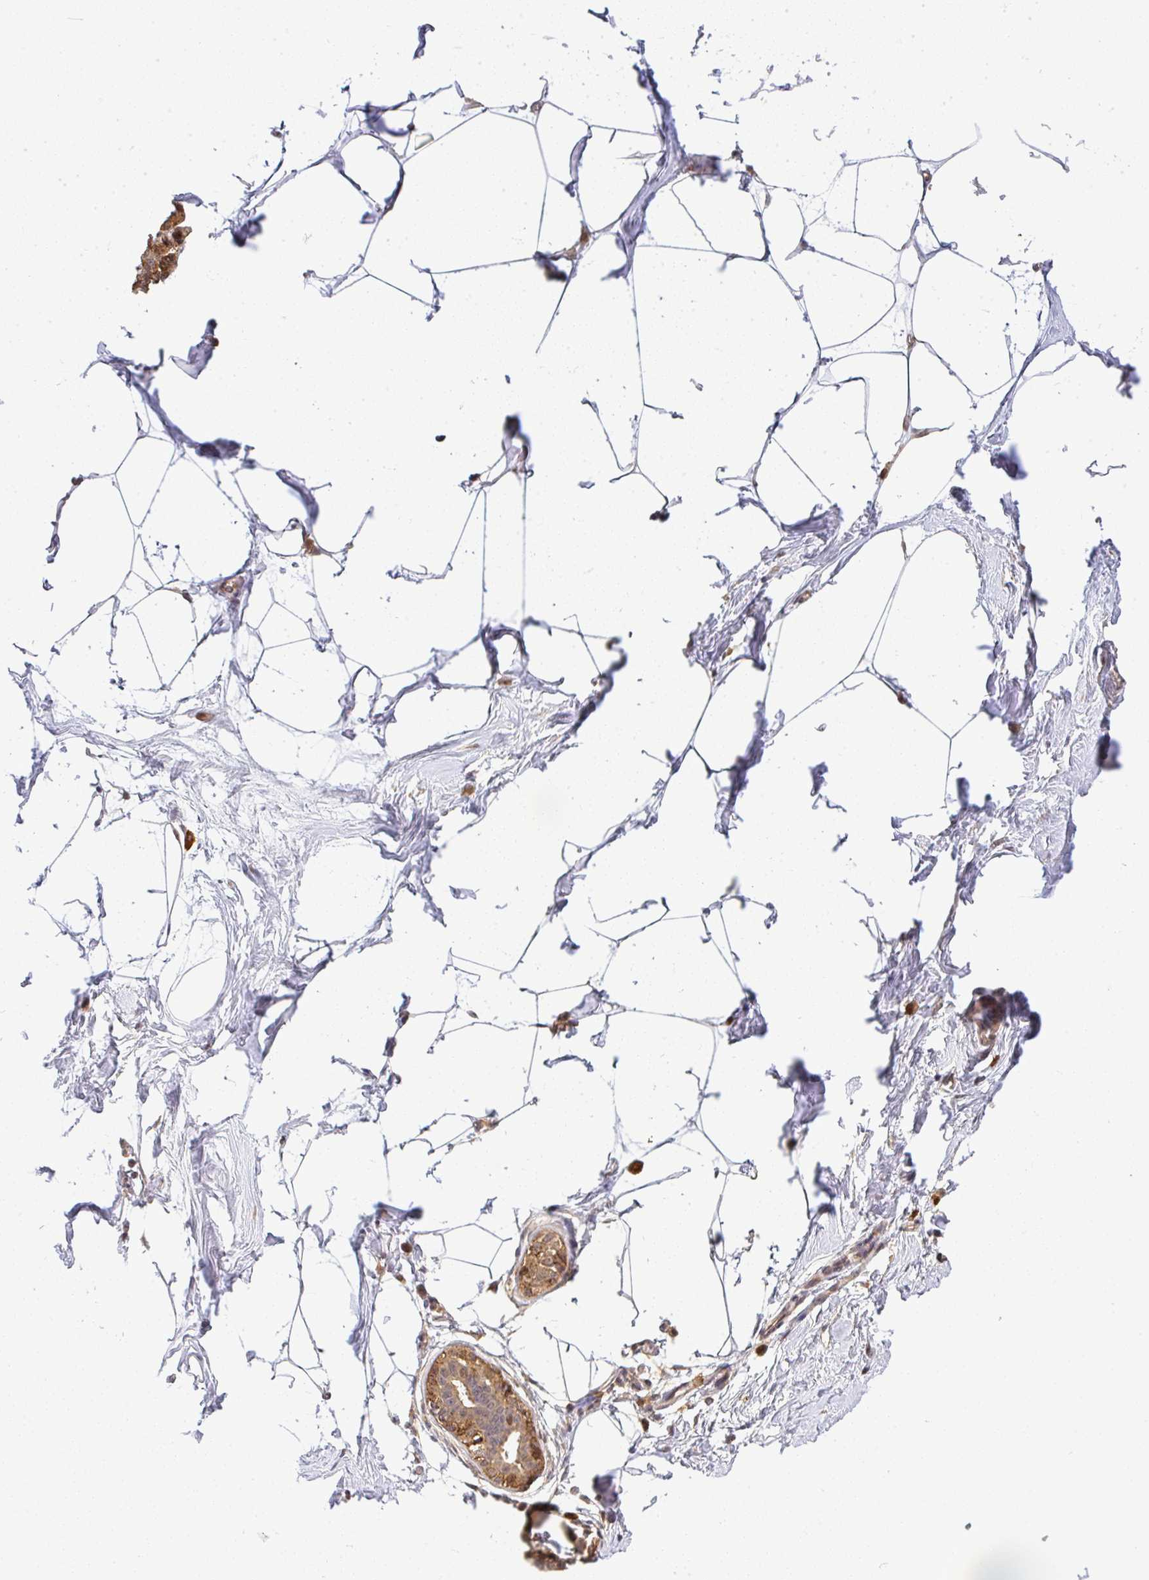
{"staining": {"intensity": "negative", "quantity": "none", "location": "none"}, "tissue": "breast", "cell_type": "Adipocytes", "image_type": "normal", "snomed": [{"axis": "morphology", "description": "Normal tissue, NOS"}, {"axis": "topography", "description": "Breast"}], "caption": "The photomicrograph reveals no significant expression in adipocytes of breast. (Stains: DAB immunohistochemistry with hematoxylin counter stain, Microscopy: brightfield microscopy at high magnification).", "gene": "FAM153A", "patient": {"sex": "female", "age": 45}}